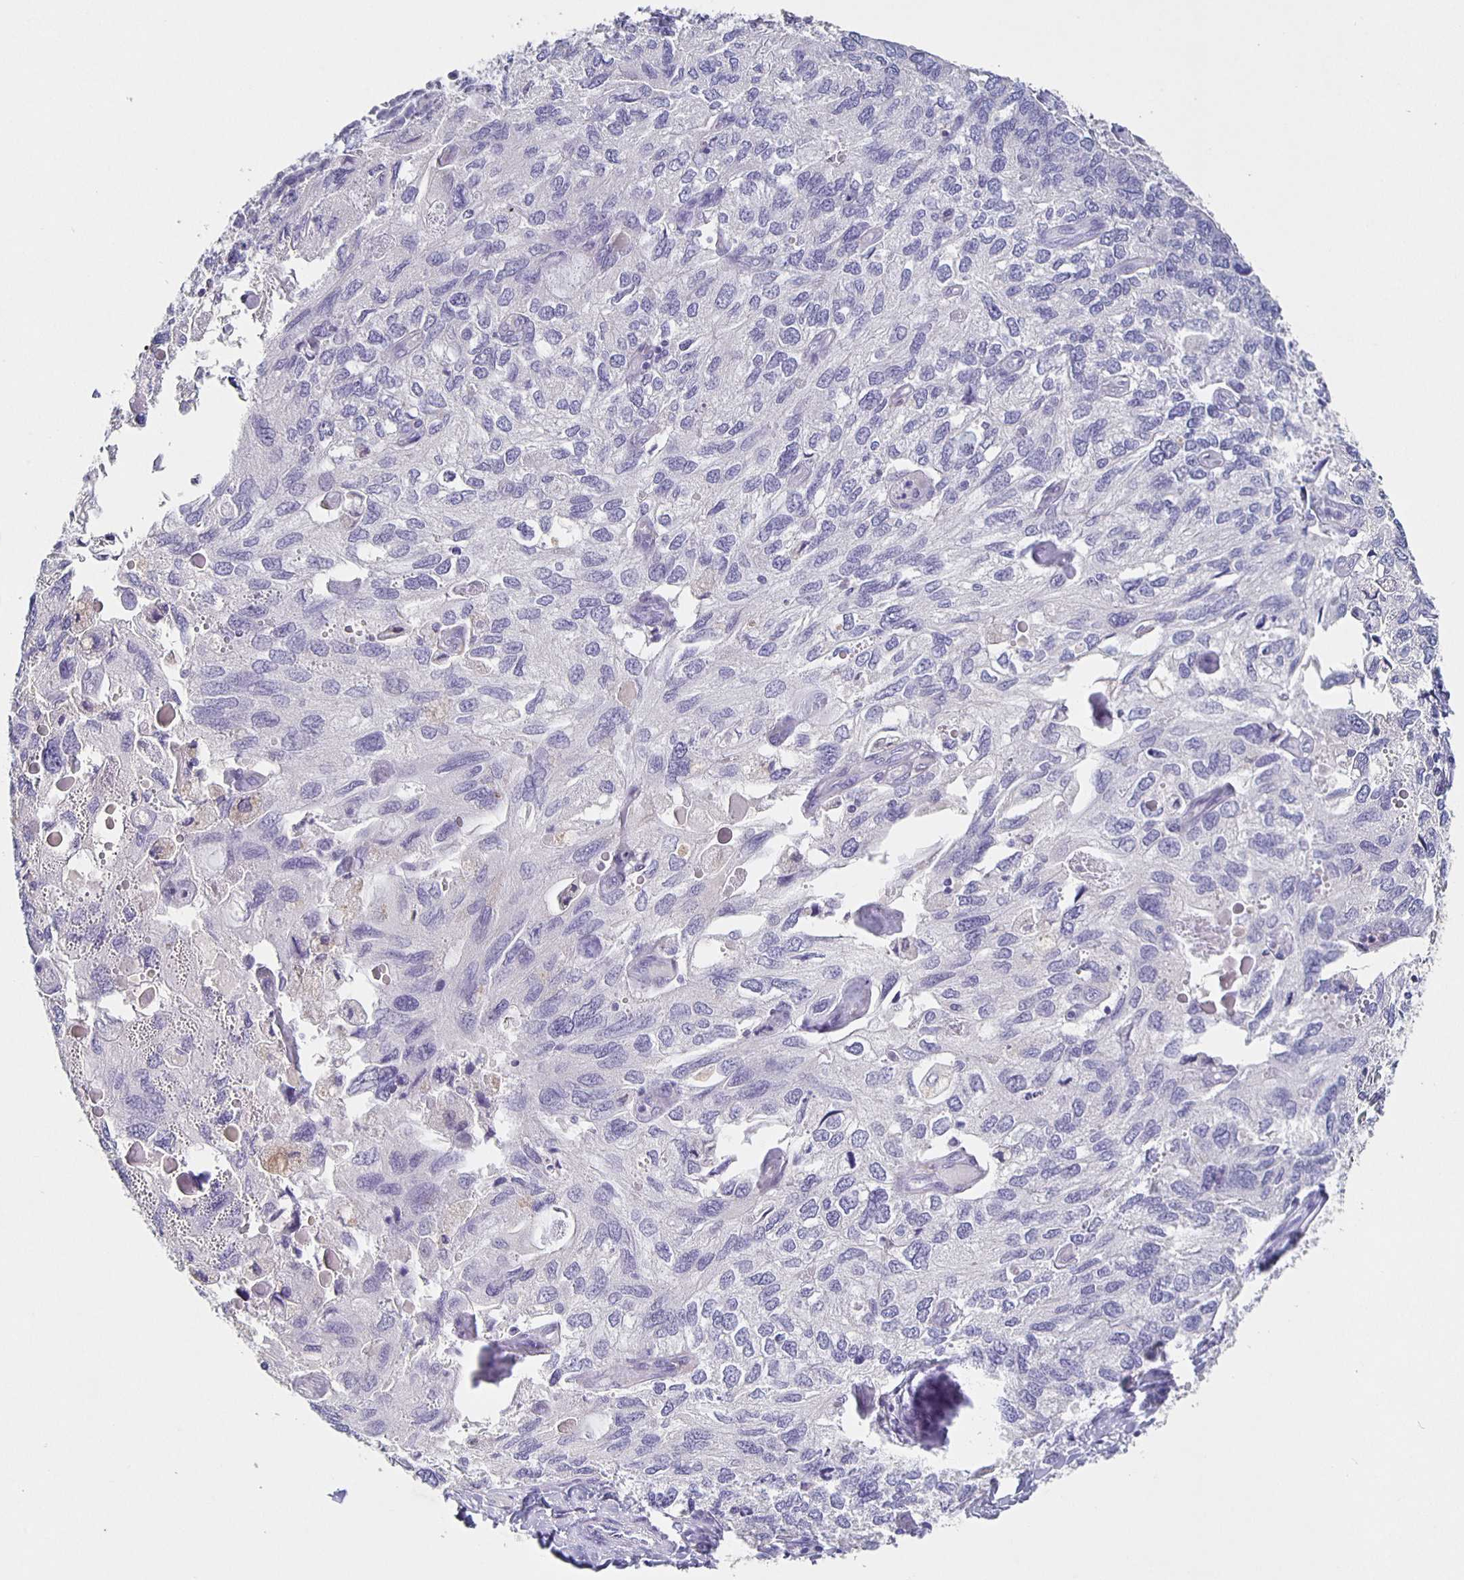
{"staining": {"intensity": "negative", "quantity": "none", "location": "none"}, "tissue": "endometrial cancer", "cell_type": "Tumor cells", "image_type": "cancer", "snomed": [{"axis": "morphology", "description": "Carcinoma, NOS"}, {"axis": "topography", "description": "Uterus"}], "caption": "Endometrial carcinoma was stained to show a protein in brown. There is no significant expression in tumor cells.", "gene": "CARNS1", "patient": {"sex": "female", "age": 76}}